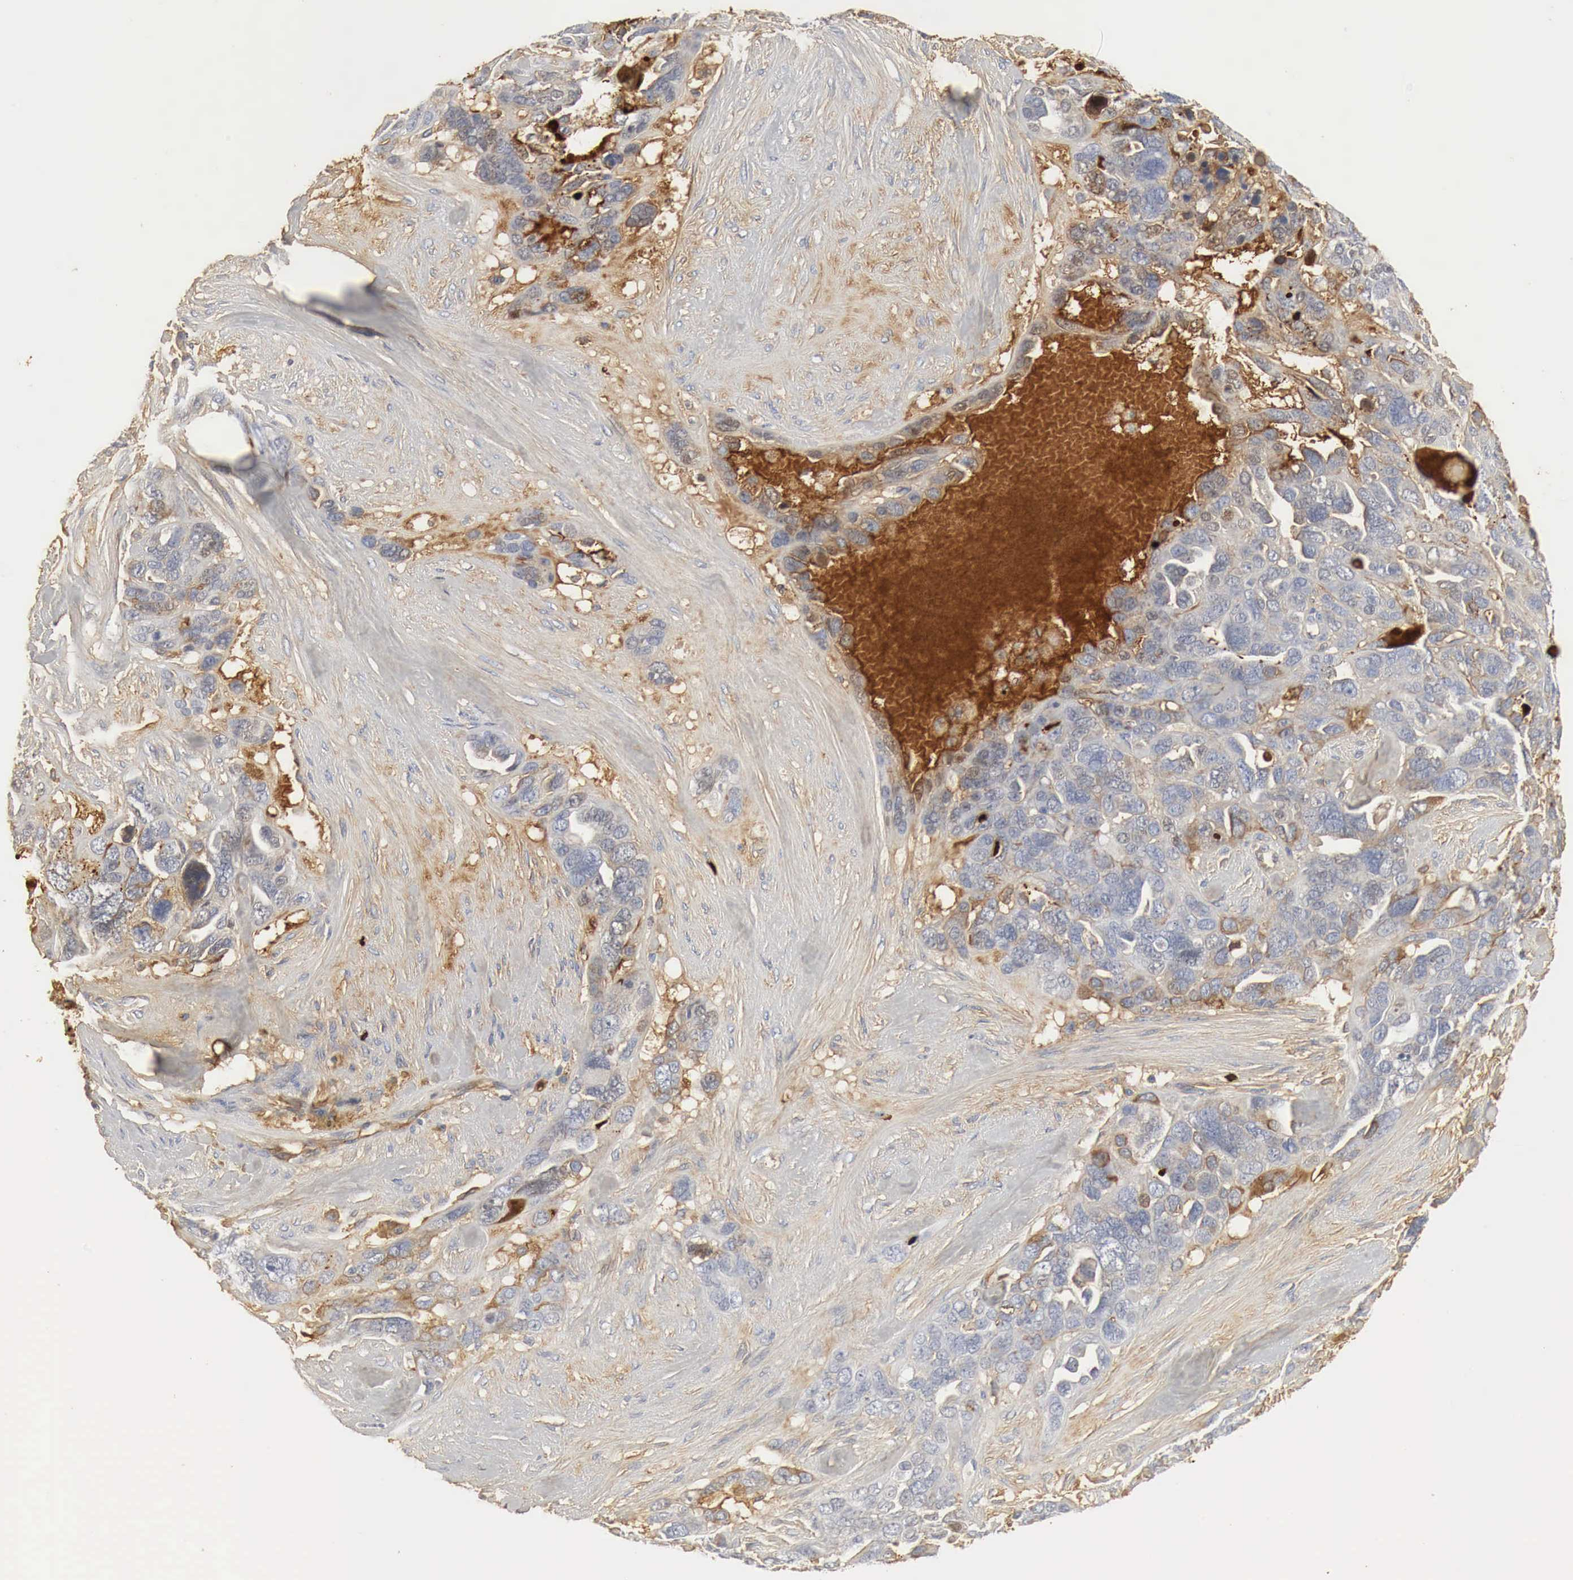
{"staining": {"intensity": "weak", "quantity": "<25%", "location": "cytoplasmic/membranous"}, "tissue": "ovarian cancer", "cell_type": "Tumor cells", "image_type": "cancer", "snomed": [{"axis": "morphology", "description": "Cystadenocarcinoma, serous, NOS"}, {"axis": "topography", "description": "Ovary"}], "caption": "Human ovarian serous cystadenocarcinoma stained for a protein using IHC reveals no staining in tumor cells.", "gene": "IGLC3", "patient": {"sex": "female", "age": 63}}